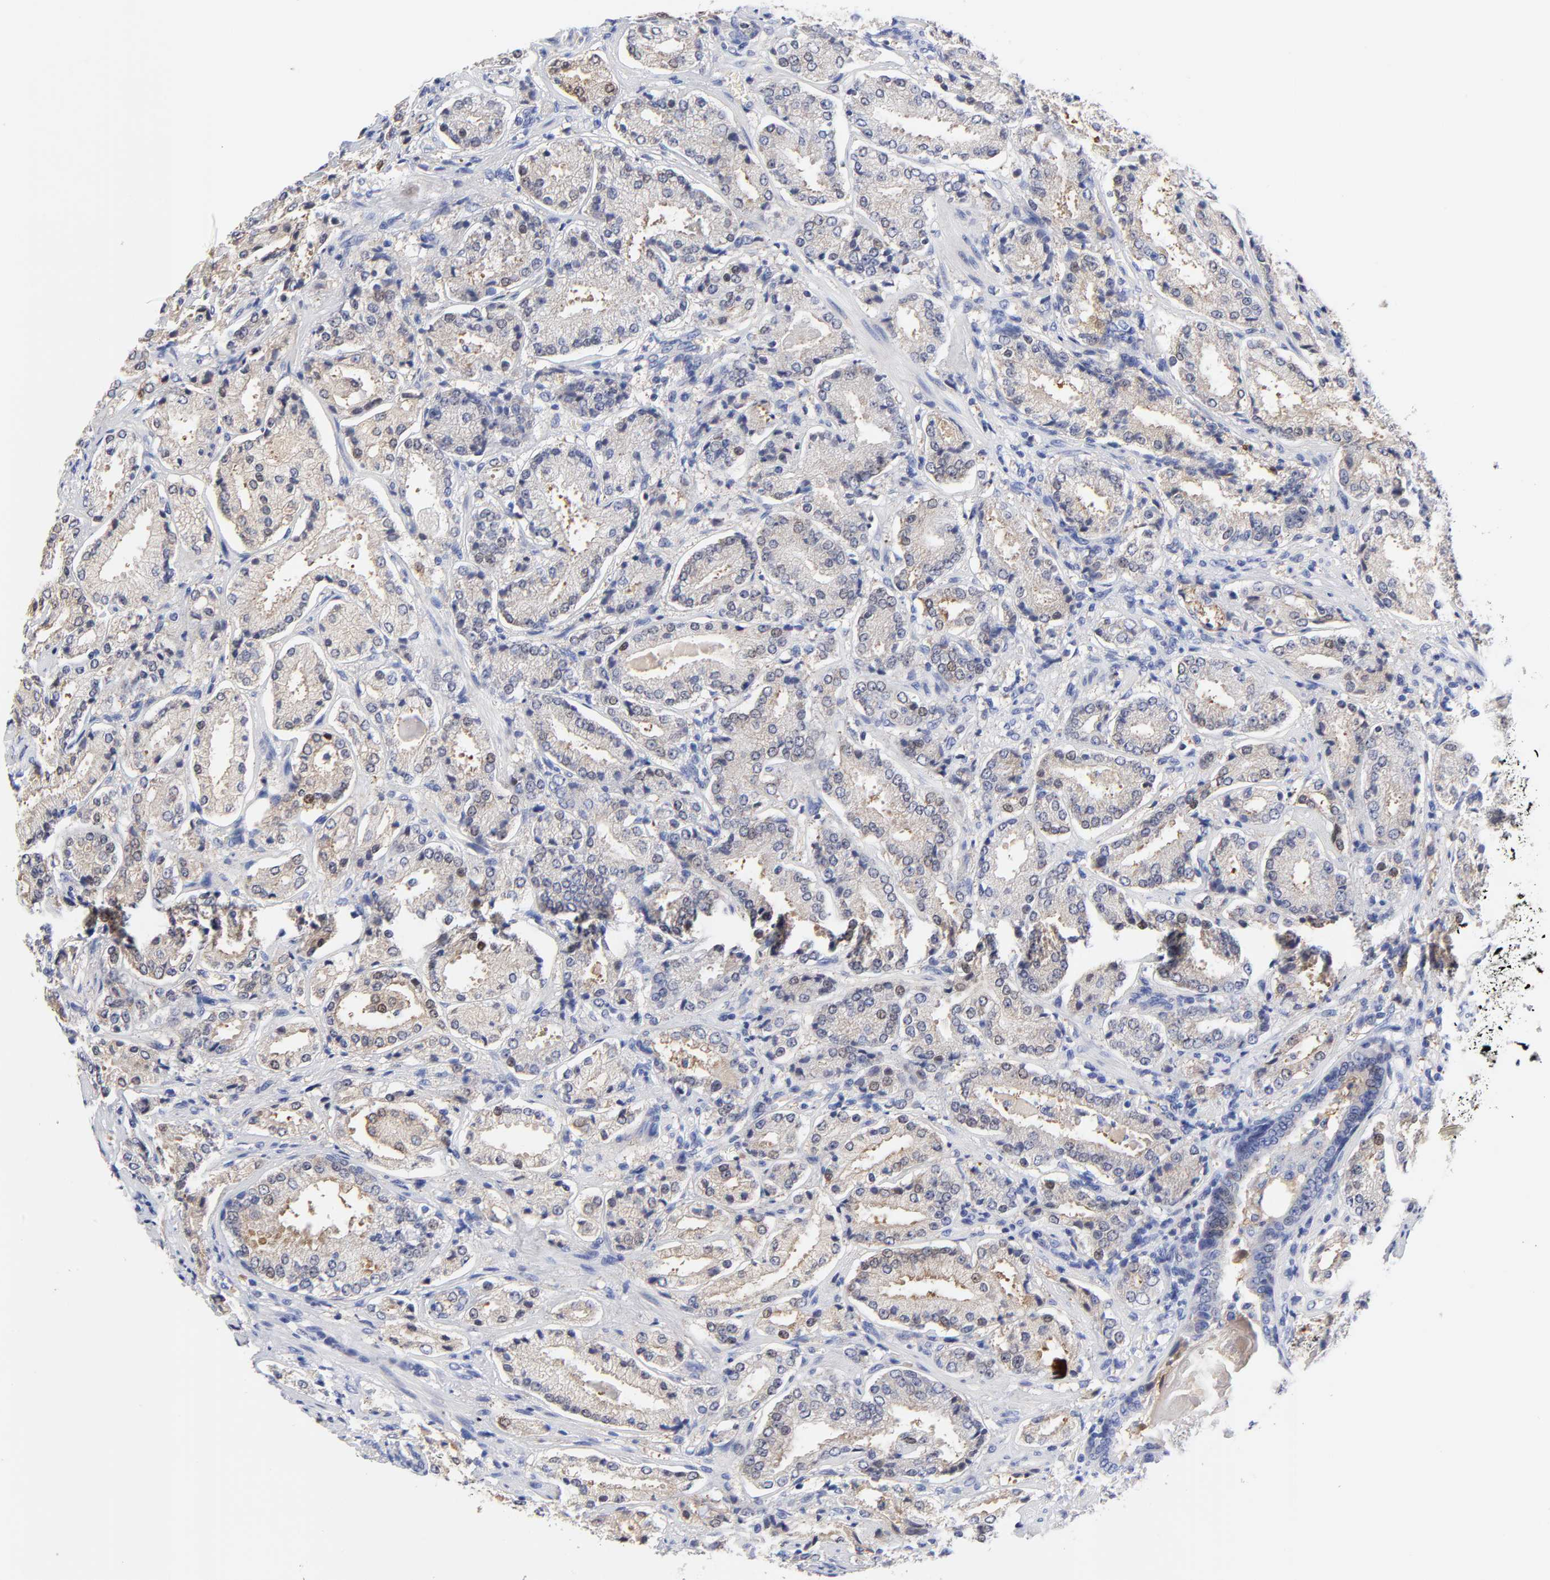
{"staining": {"intensity": "weak", "quantity": "25%-75%", "location": "cytoplasmic/membranous"}, "tissue": "prostate cancer", "cell_type": "Tumor cells", "image_type": "cancer", "snomed": [{"axis": "morphology", "description": "Adenocarcinoma, High grade"}, {"axis": "topography", "description": "Prostate"}], "caption": "IHC staining of prostate cancer, which displays low levels of weak cytoplasmic/membranous positivity in about 25%-75% of tumor cells indicating weak cytoplasmic/membranous protein positivity. The staining was performed using DAB (brown) for protein detection and nuclei were counterstained in hematoxylin (blue).", "gene": "IGLV3-10", "patient": {"sex": "male", "age": 58}}